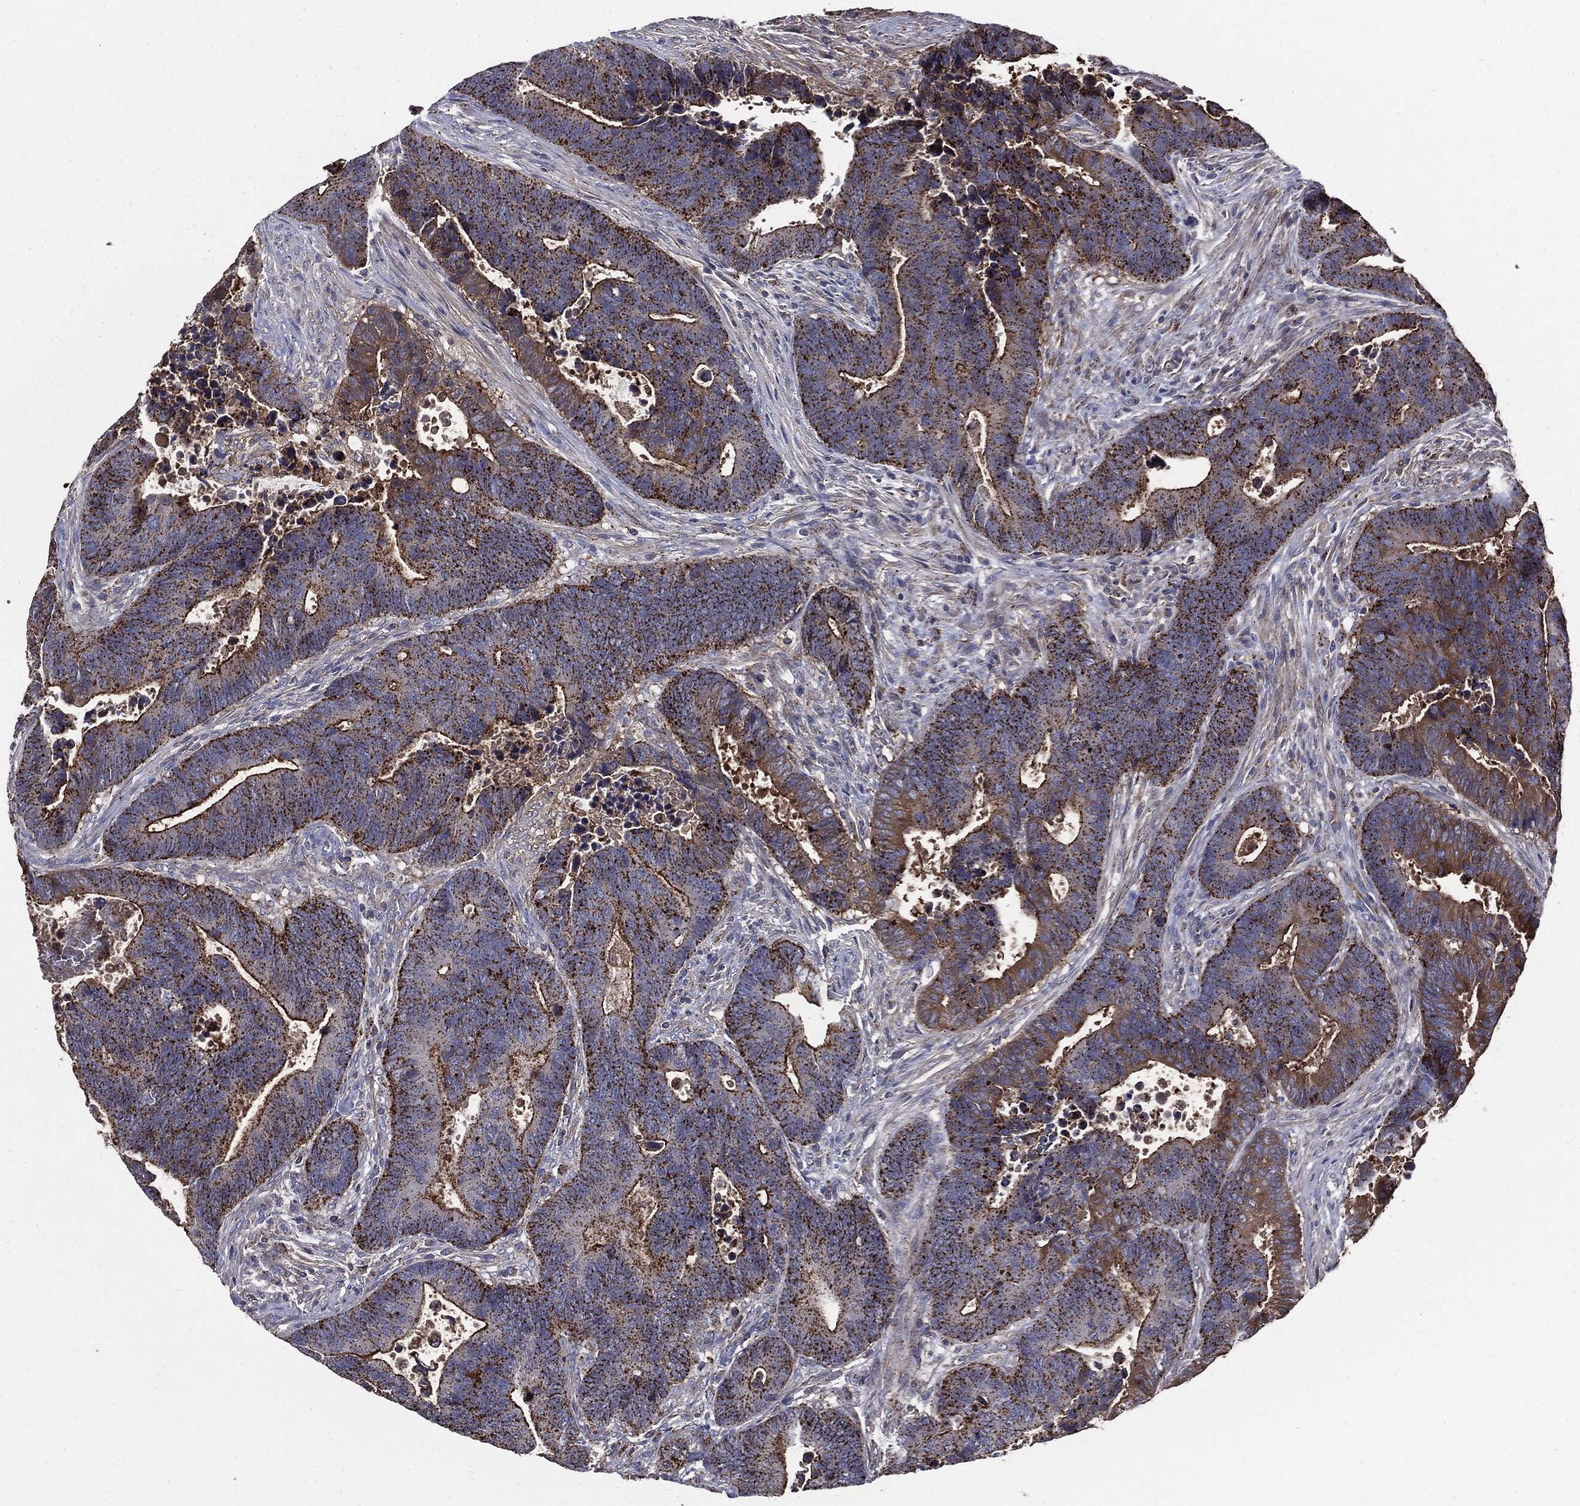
{"staining": {"intensity": "strong", "quantity": ">75%", "location": "cytoplasmic/membranous"}, "tissue": "colorectal cancer", "cell_type": "Tumor cells", "image_type": "cancer", "snomed": [{"axis": "morphology", "description": "Adenocarcinoma, NOS"}, {"axis": "topography", "description": "Colon"}], "caption": "The photomicrograph shows staining of adenocarcinoma (colorectal), revealing strong cytoplasmic/membranous protein staining (brown color) within tumor cells.", "gene": "PDCD6IP", "patient": {"sex": "male", "age": 75}}